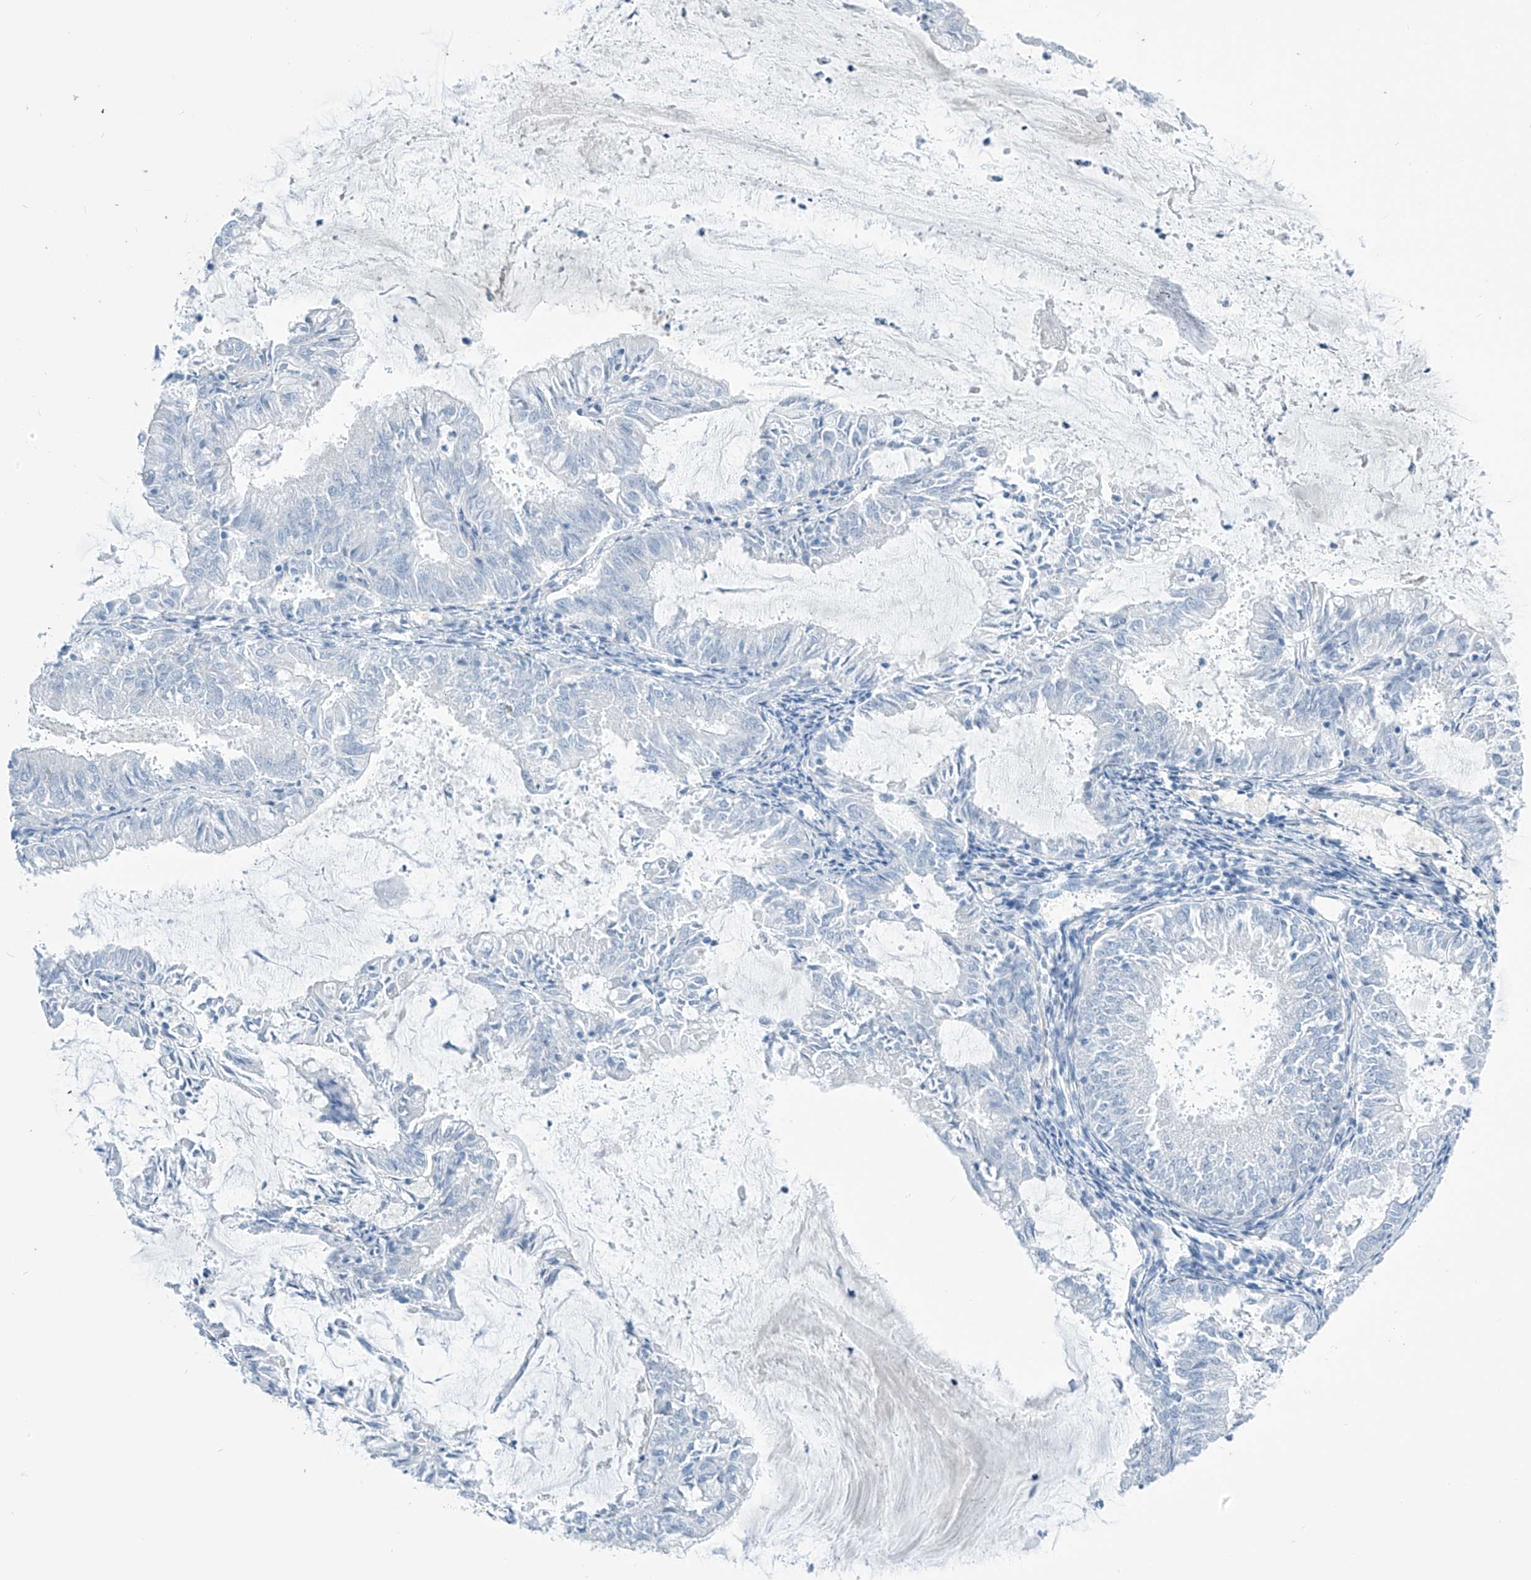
{"staining": {"intensity": "negative", "quantity": "none", "location": "none"}, "tissue": "endometrial cancer", "cell_type": "Tumor cells", "image_type": "cancer", "snomed": [{"axis": "morphology", "description": "Adenocarcinoma, NOS"}, {"axis": "topography", "description": "Endometrium"}], "caption": "Immunohistochemistry image of neoplastic tissue: human endometrial adenocarcinoma stained with DAB shows no significant protein staining in tumor cells.", "gene": "SGO2", "patient": {"sex": "female", "age": 57}}